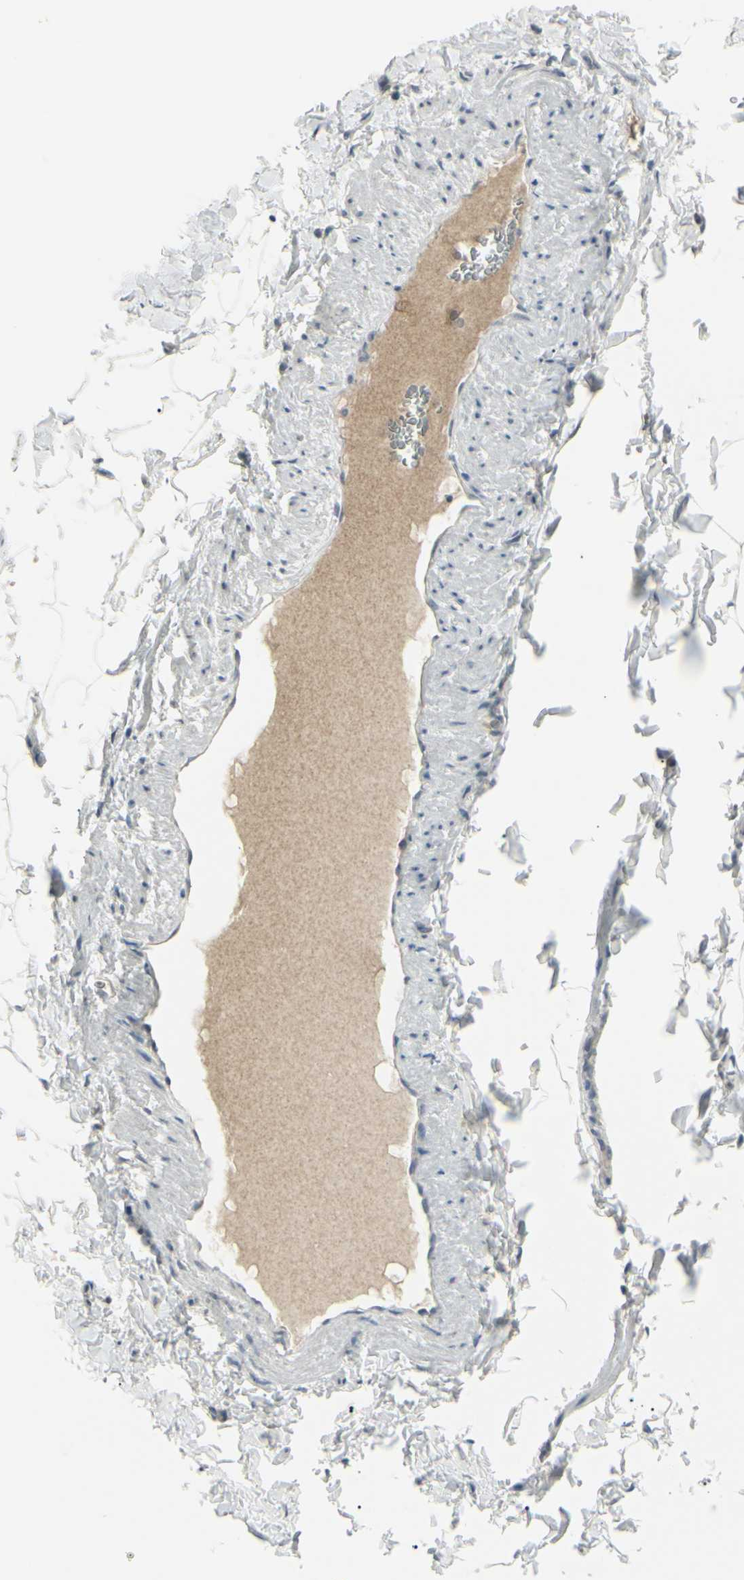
{"staining": {"intensity": "weak", "quantity": "25%-75%", "location": "cytoplasmic/membranous"}, "tissue": "adipose tissue", "cell_type": "Adipocytes", "image_type": "normal", "snomed": [{"axis": "morphology", "description": "Normal tissue, NOS"}, {"axis": "topography", "description": "Vascular tissue"}], "caption": "Adipose tissue stained with IHC demonstrates weak cytoplasmic/membranous expression in about 25%-75% of adipocytes.", "gene": "SH3GL2", "patient": {"sex": "male", "age": 41}}